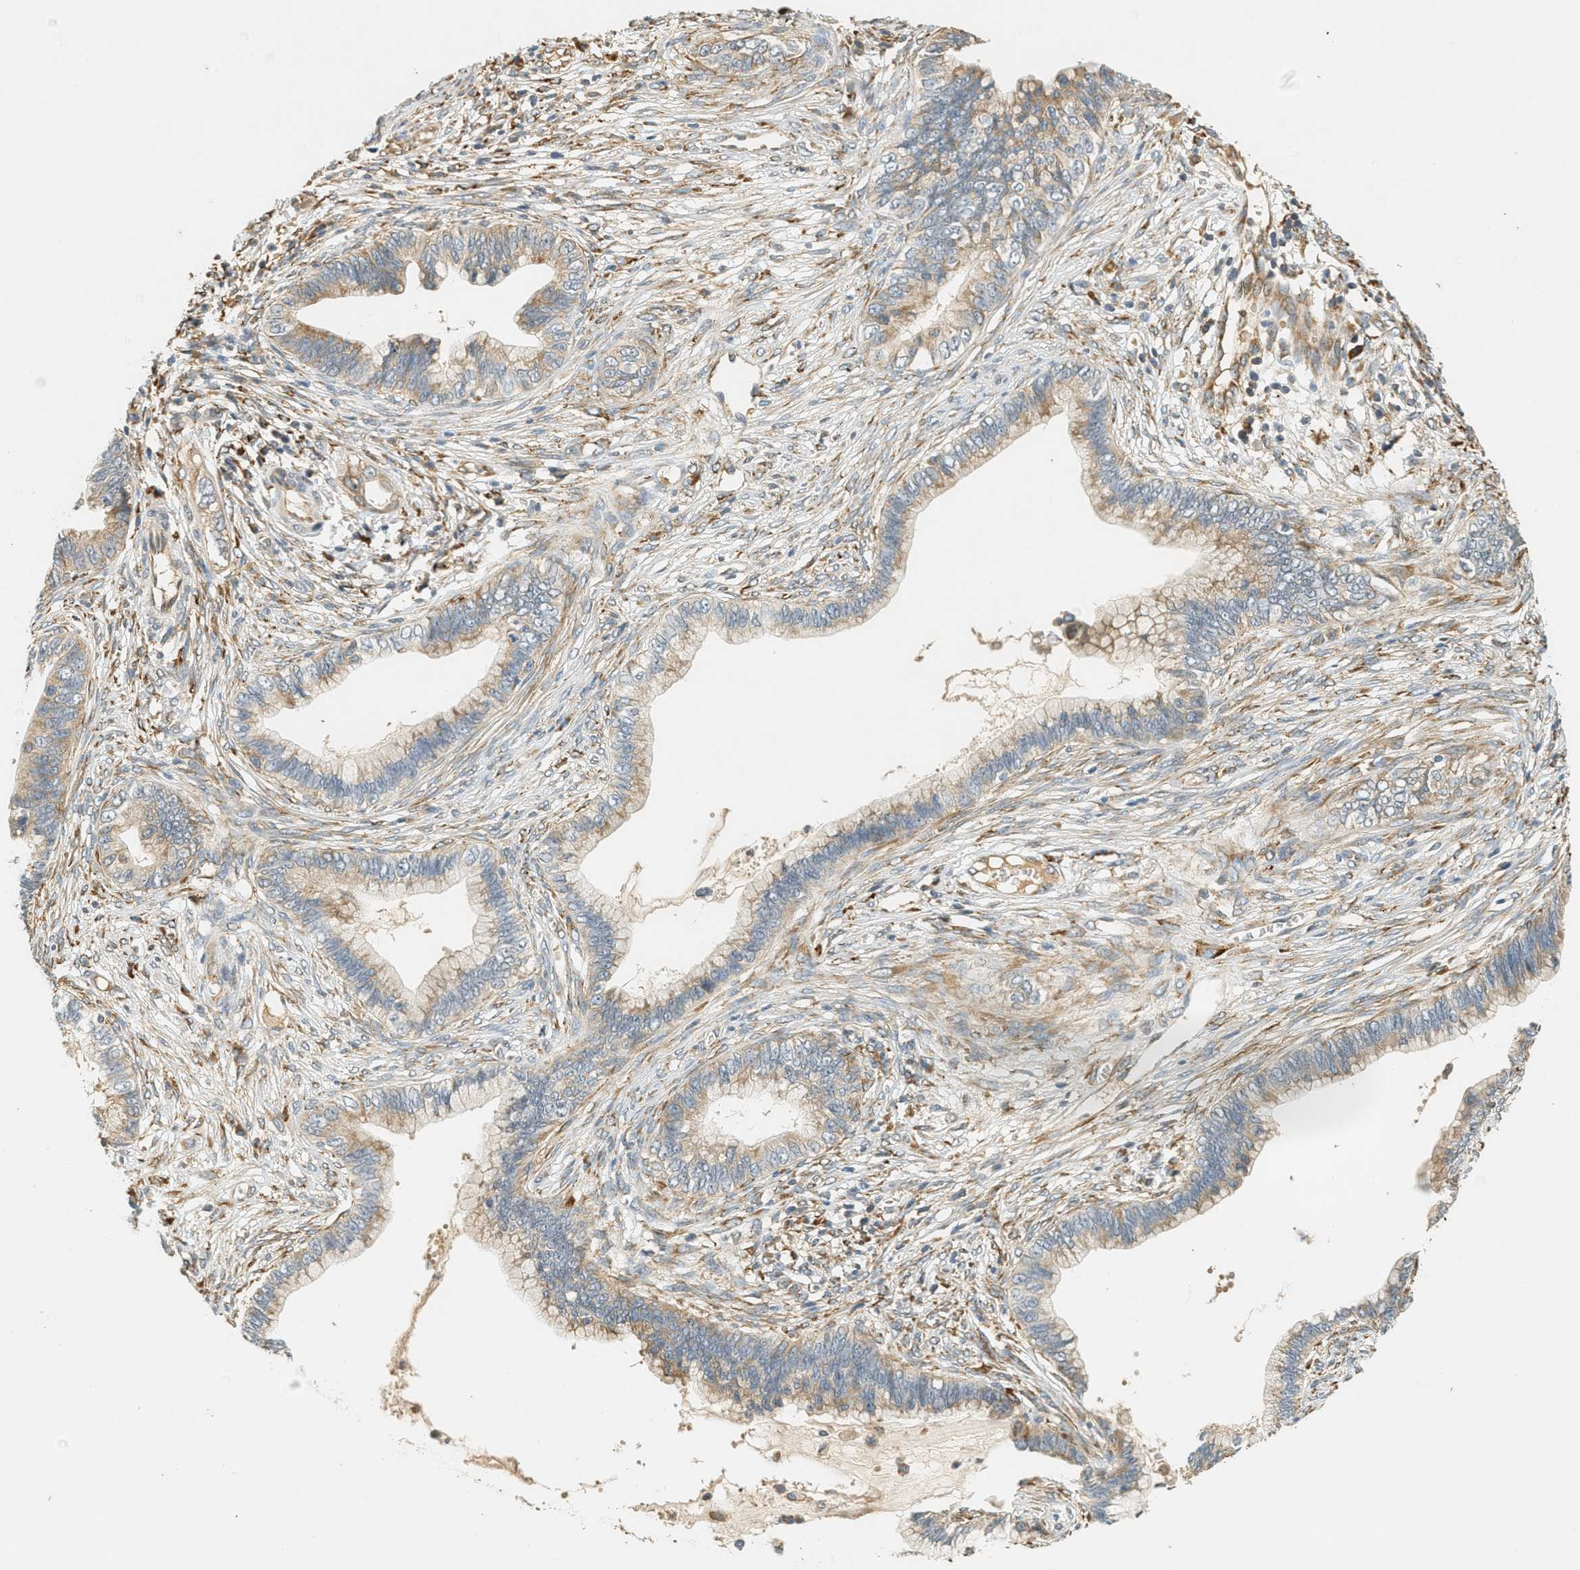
{"staining": {"intensity": "weak", "quantity": ">75%", "location": "cytoplasmic/membranous"}, "tissue": "cervical cancer", "cell_type": "Tumor cells", "image_type": "cancer", "snomed": [{"axis": "morphology", "description": "Adenocarcinoma, NOS"}, {"axis": "topography", "description": "Cervix"}], "caption": "The photomicrograph demonstrates staining of cervical cancer, revealing weak cytoplasmic/membranous protein expression (brown color) within tumor cells. (DAB = brown stain, brightfield microscopy at high magnification).", "gene": "PDK1", "patient": {"sex": "female", "age": 44}}